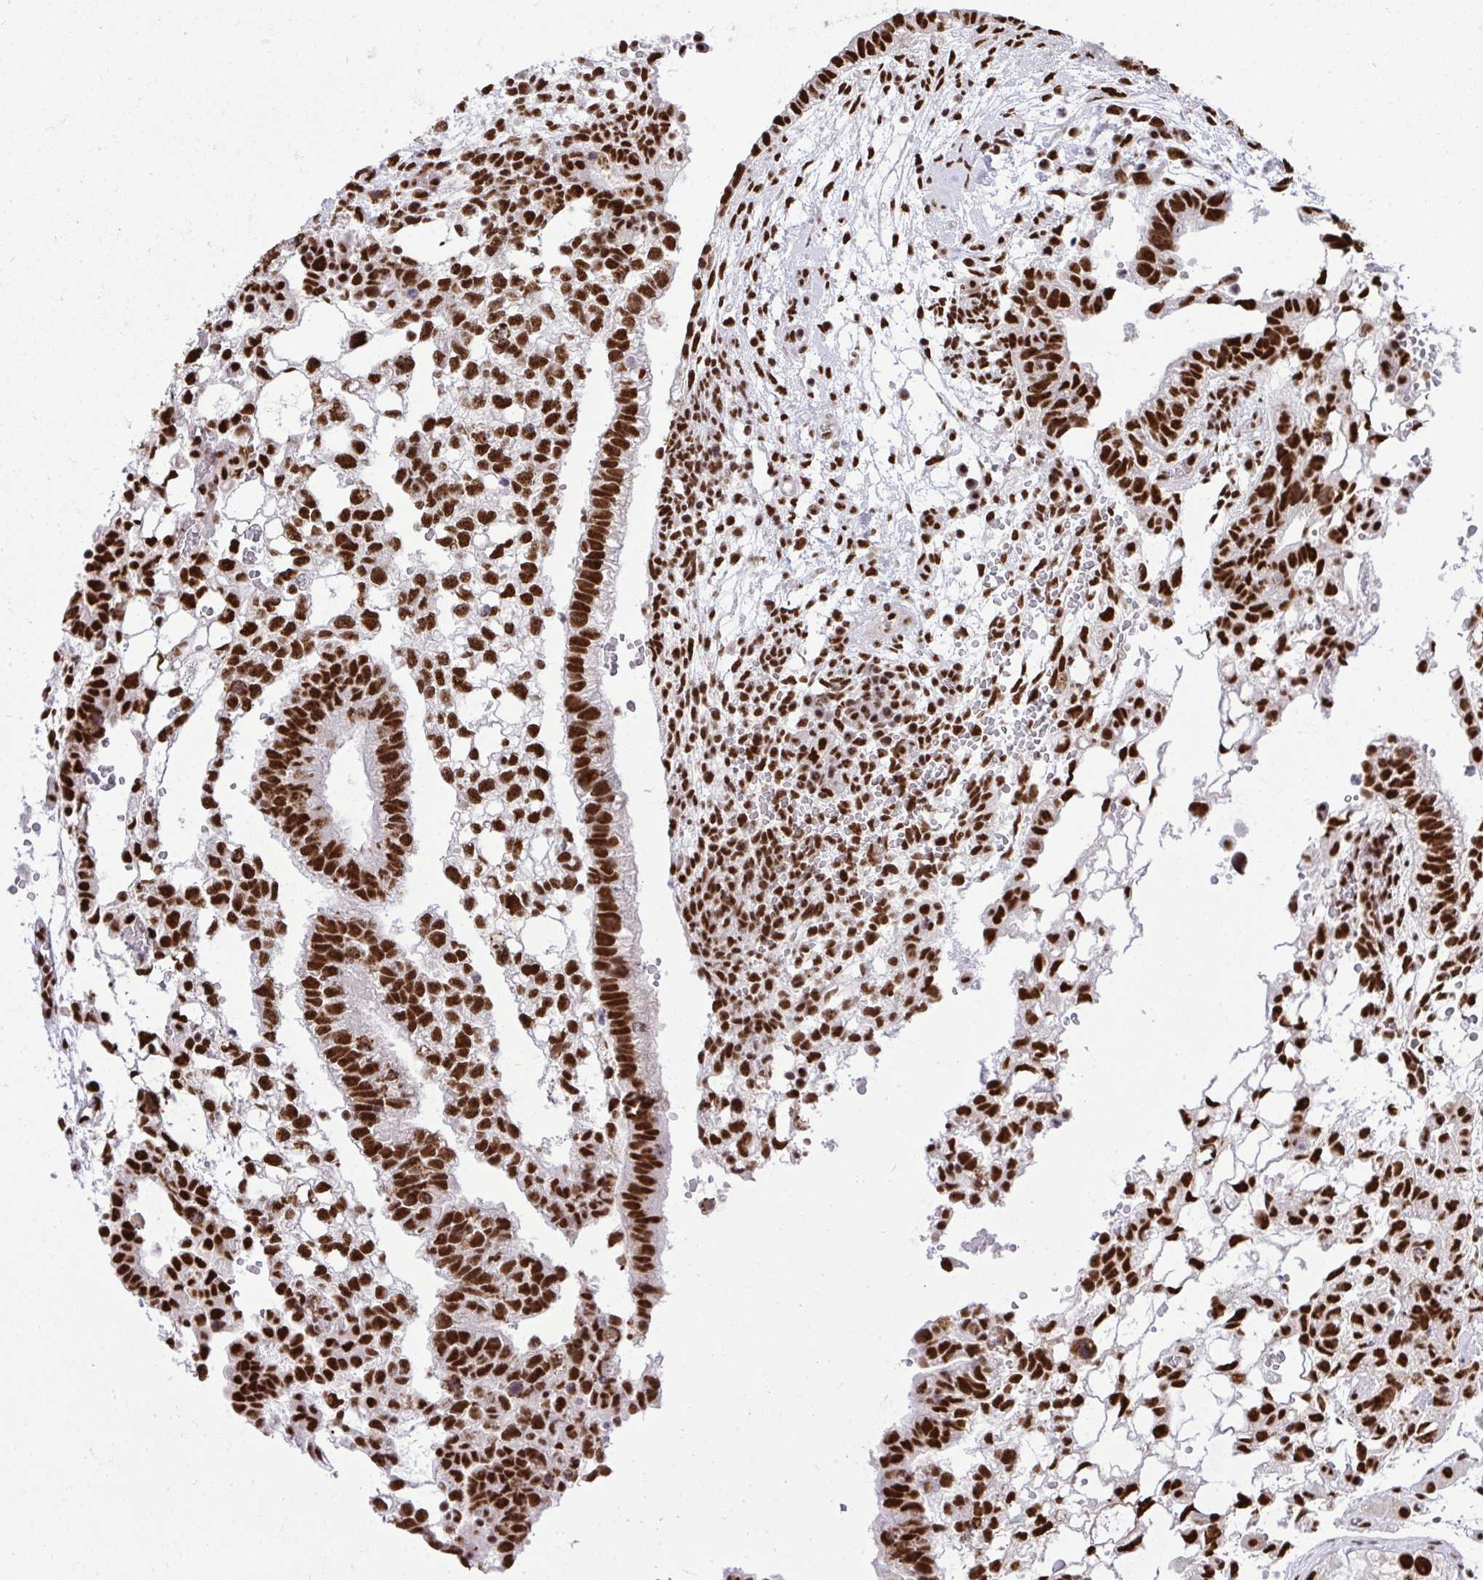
{"staining": {"intensity": "strong", "quantity": ">75%", "location": "nuclear"}, "tissue": "testis cancer", "cell_type": "Tumor cells", "image_type": "cancer", "snomed": [{"axis": "morphology", "description": "Normal tissue, NOS"}, {"axis": "morphology", "description": "Carcinoma, Embryonal, NOS"}, {"axis": "topography", "description": "Testis"}], "caption": "Strong nuclear expression is appreciated in approximately >75% of tumor cells in testis cancer (embryonal carcinoma). (DAB (3,3'-diaminobenzidine) IHC, brown staining for protein, blue staining for nuclei).", "gene": "PRPF19", "patient": {"sex": "male", "age": 32}}